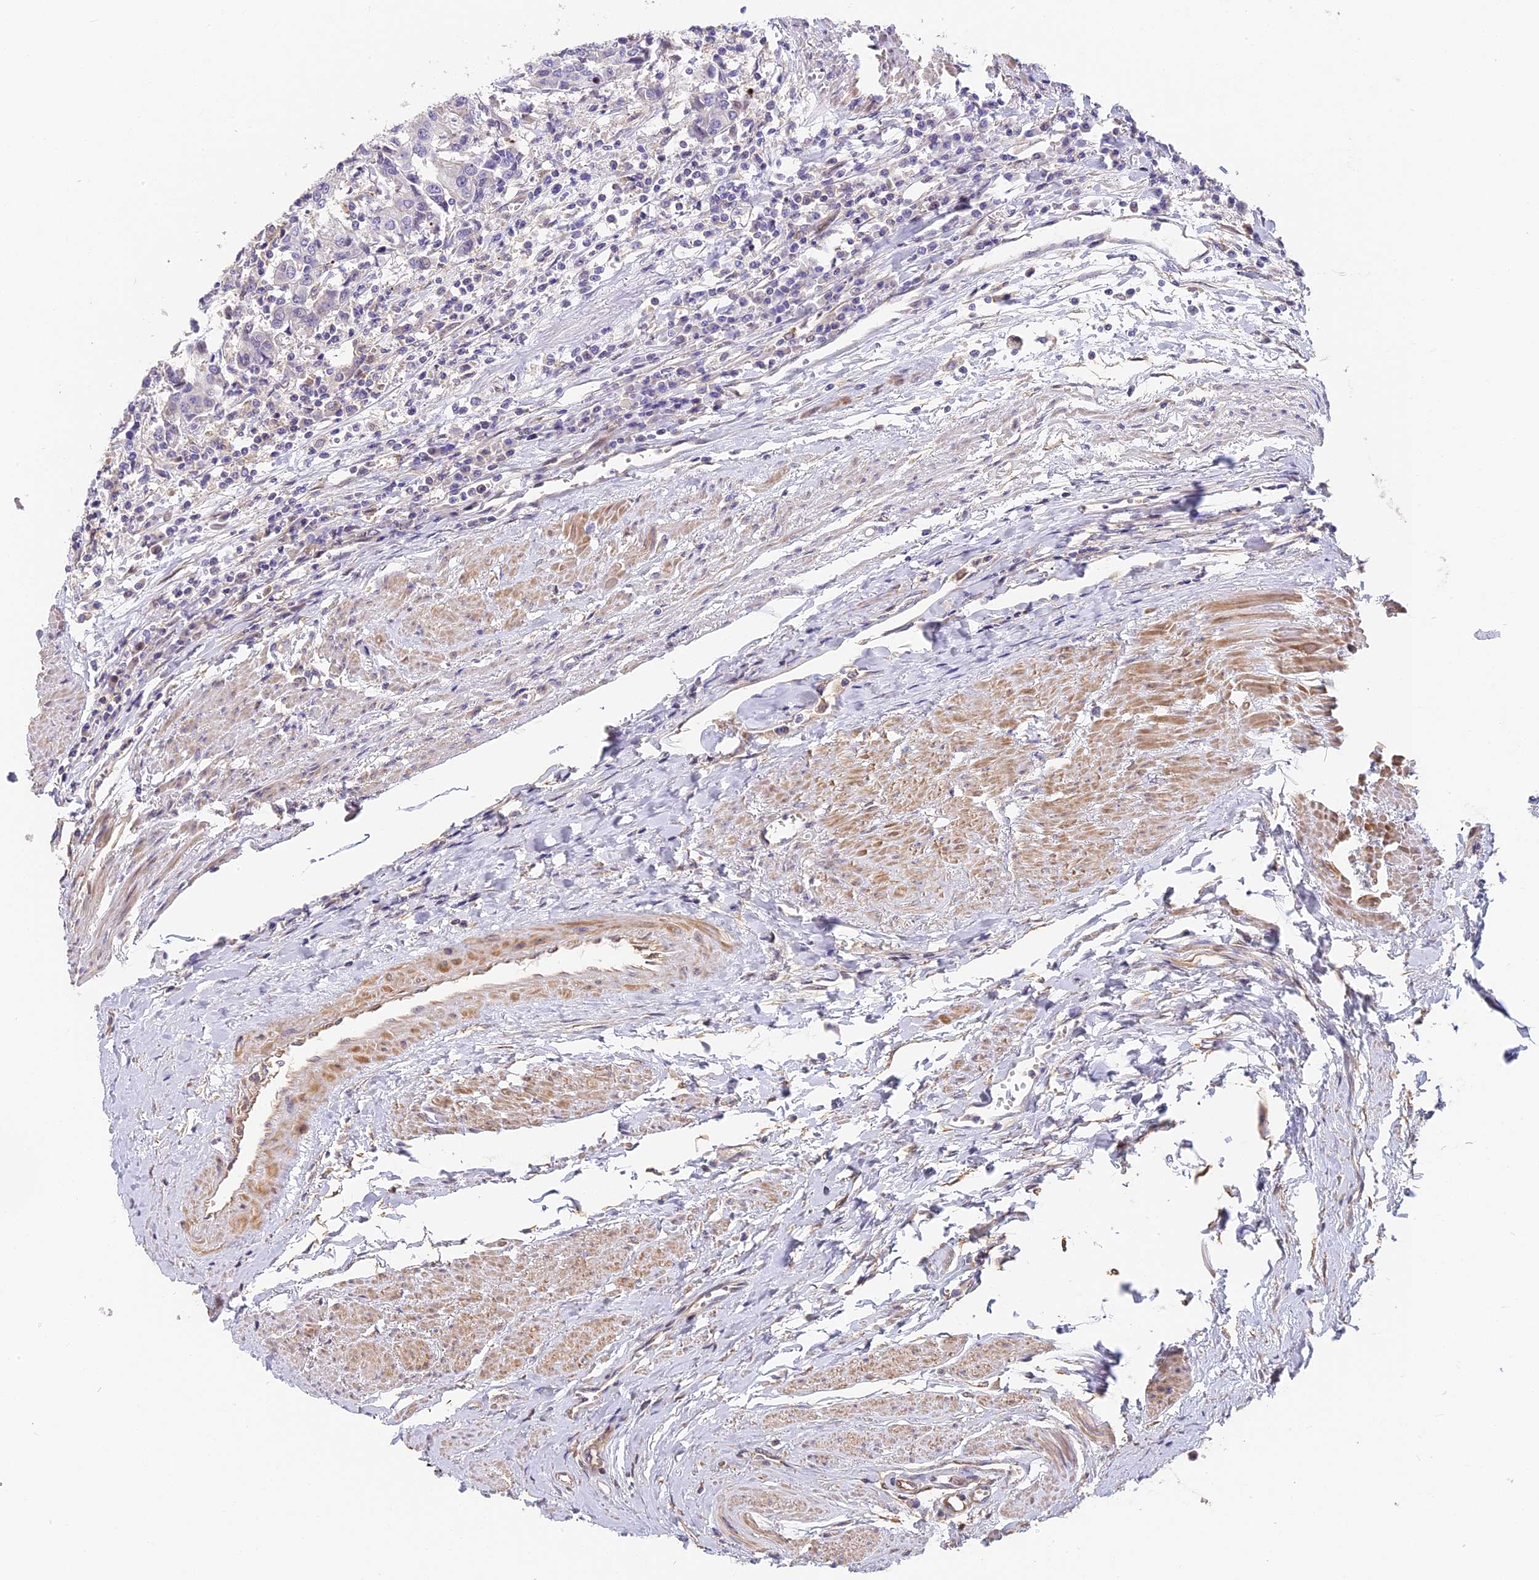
{"staining": {"intensity": "negative", "quantity": "none", "location": "none"}, "tissue": "urothelial cancer", "cell_type": "Tumor cells", "image_type": "cancer", "snomed": [{"axis": "morphology", "description": "Urothelial carcinoma, High grade"}, {"axis": "topography", "description": "Urinary bladder"}], "caption": "Urothelial cancer was stained to show a protein in brown. There is no significant staining in tumor cells. (Brightfield microscopy of DAB immunohistochemistry at high magnification).", "gene": "ARHGAP17", "patient": {"sex": "female", "age": 85}}